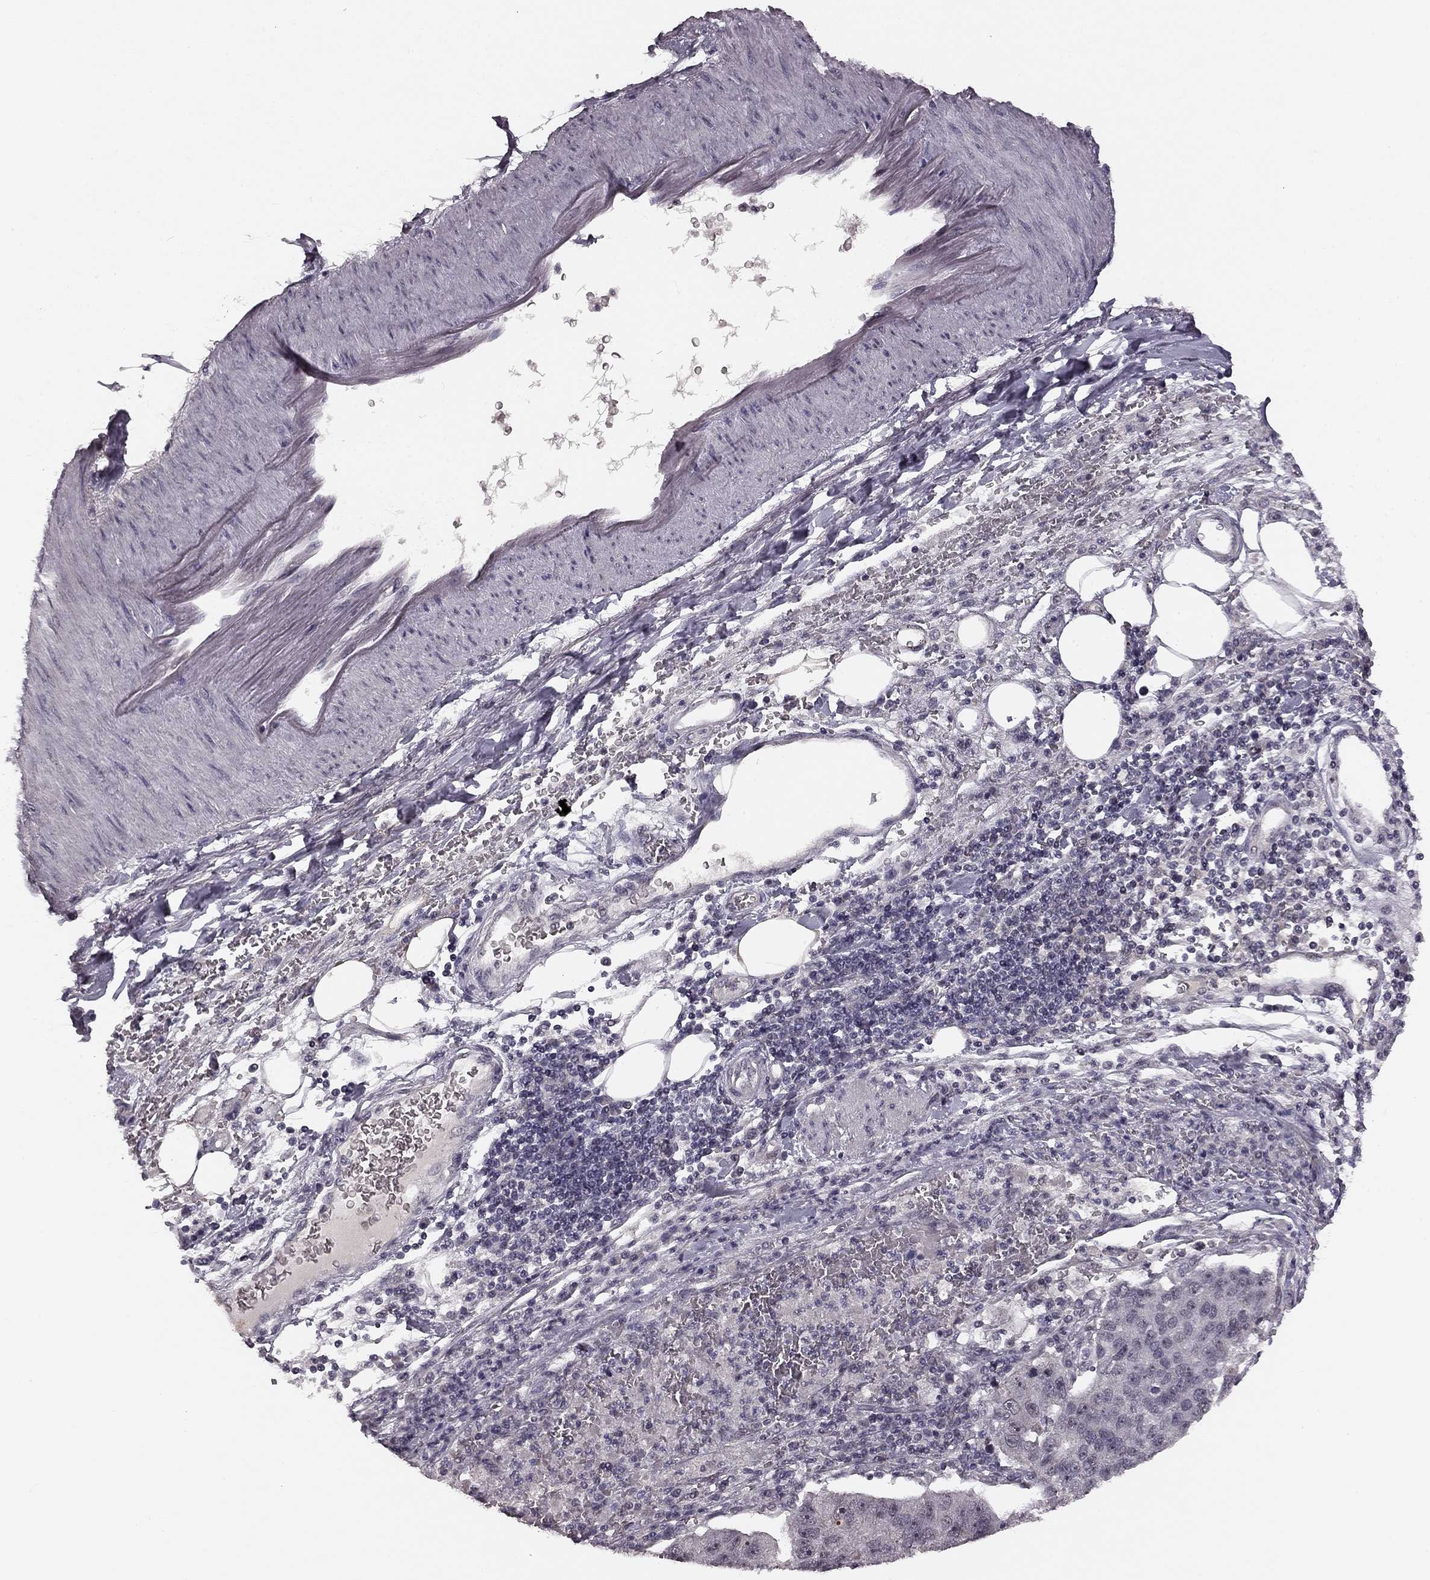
{"staining": {"intensity": "negative", "quantity": "none", "location": "none"}, "tissue": "pancreatic cancer", "cell_type": "Tumor cells", "image_type": "cancer", "snomed": [{"axis": "morphology", "description": "Adenocarcinoma, NOS"}, {"axis": "topography", "description": "Pancreas"}], "caption": "An immunohistochemistry (IHC) photomicrograph of pancreatic adenocarcinoma is shown. There is no staining in tumor cells of pancreatic adenocarcinoma.", "gene": "HCN4", "patient": {"sex": "female", "age": 61}}